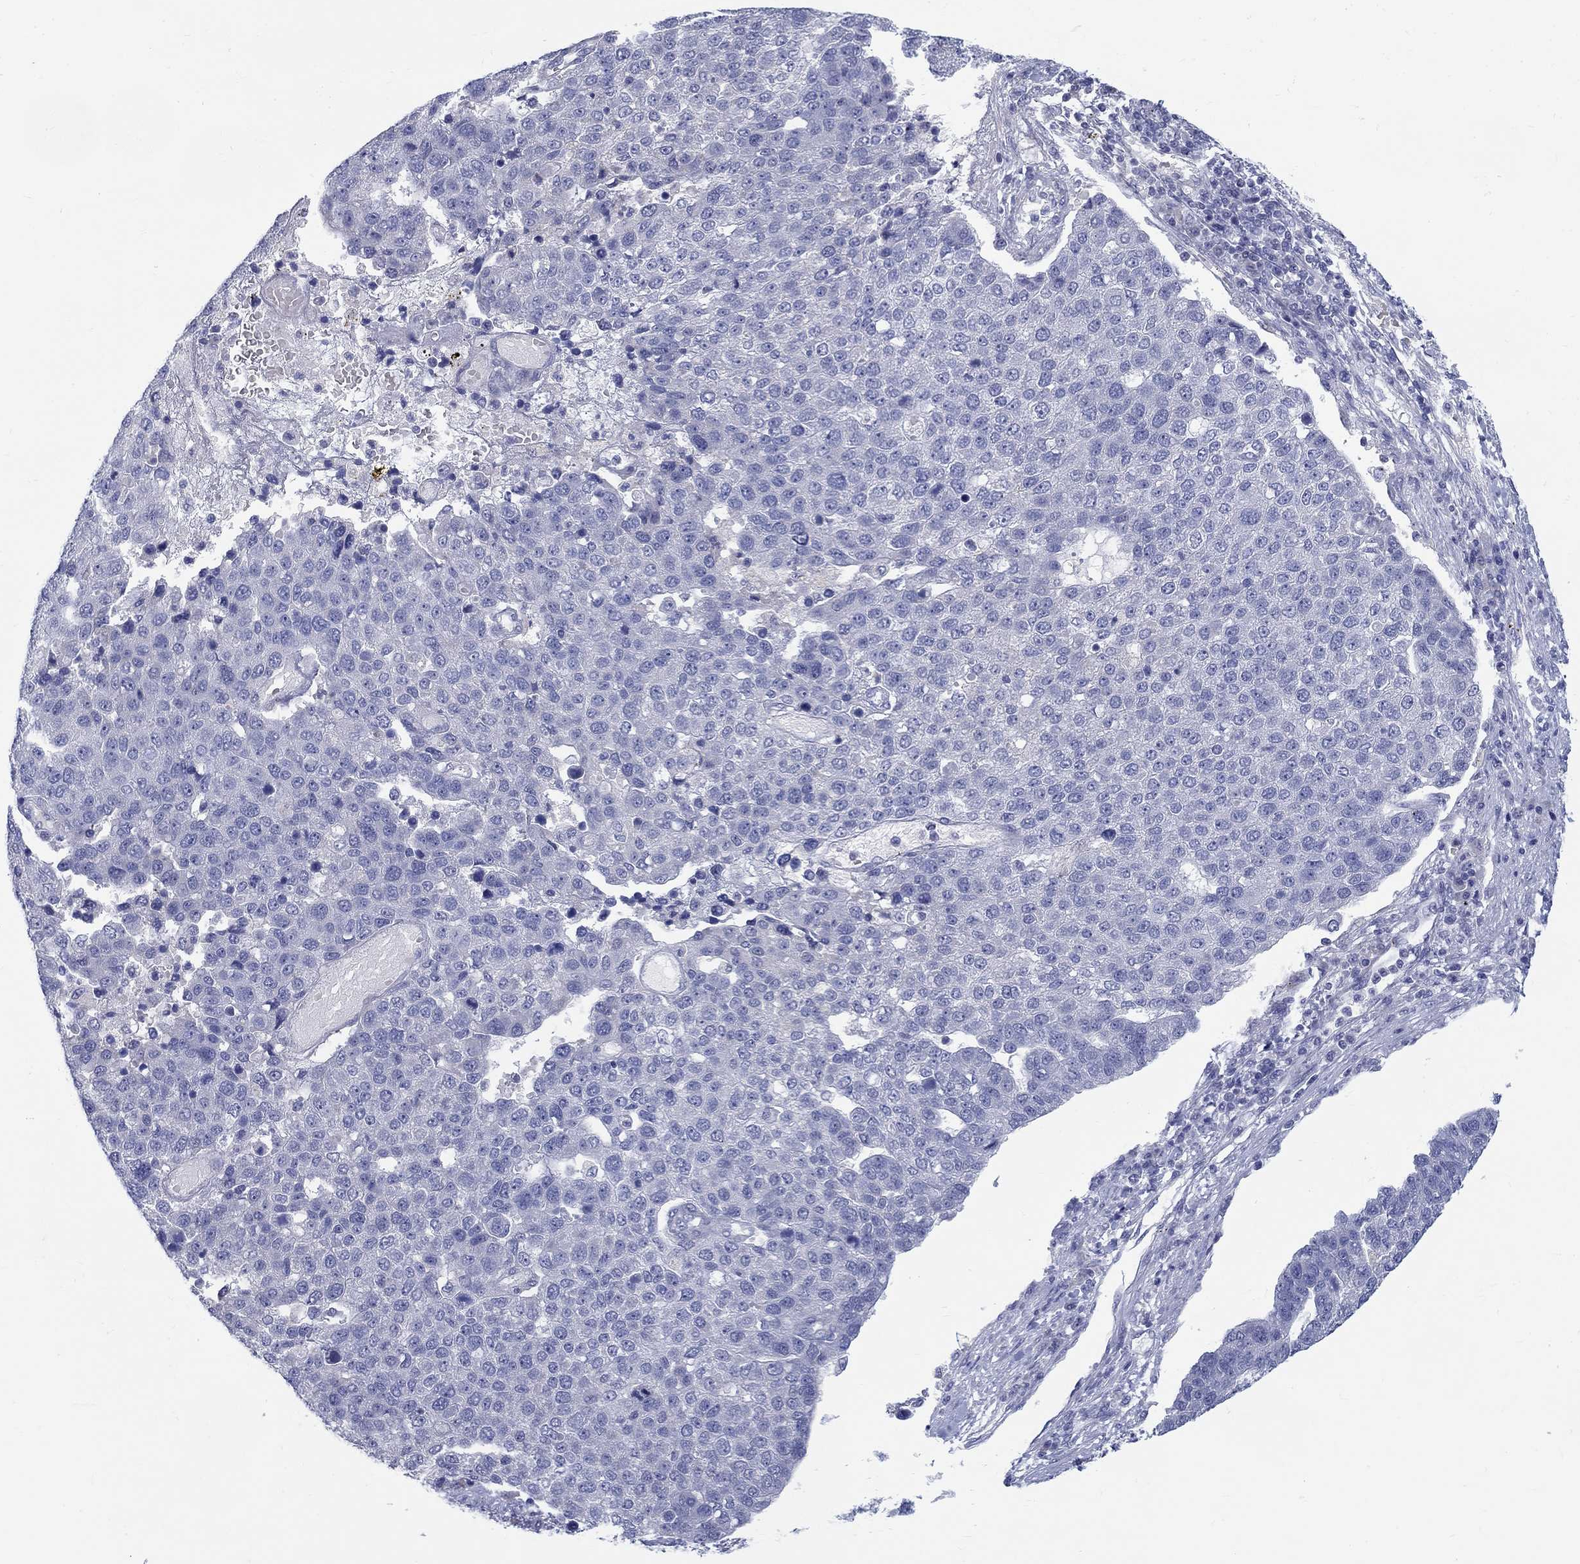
{"staining": {"intensity": "negative", "quantity": "none", "location": "none"}, "tissue": "pancreatic cancer", "cell_type": "Tumor cells", "image_type": "cancer", "snomed": [{"axis": "morphology", "description": "Adenocarcinoma, NOS"}, {"axis": "topography", "description": "Pancreas"}], "caption": "Tumor cells are negative for brown protein staining in pancreatic adenocarcinoma.", "gene": "ABCA4", "patient": {"sex": "female", "age": 61}}